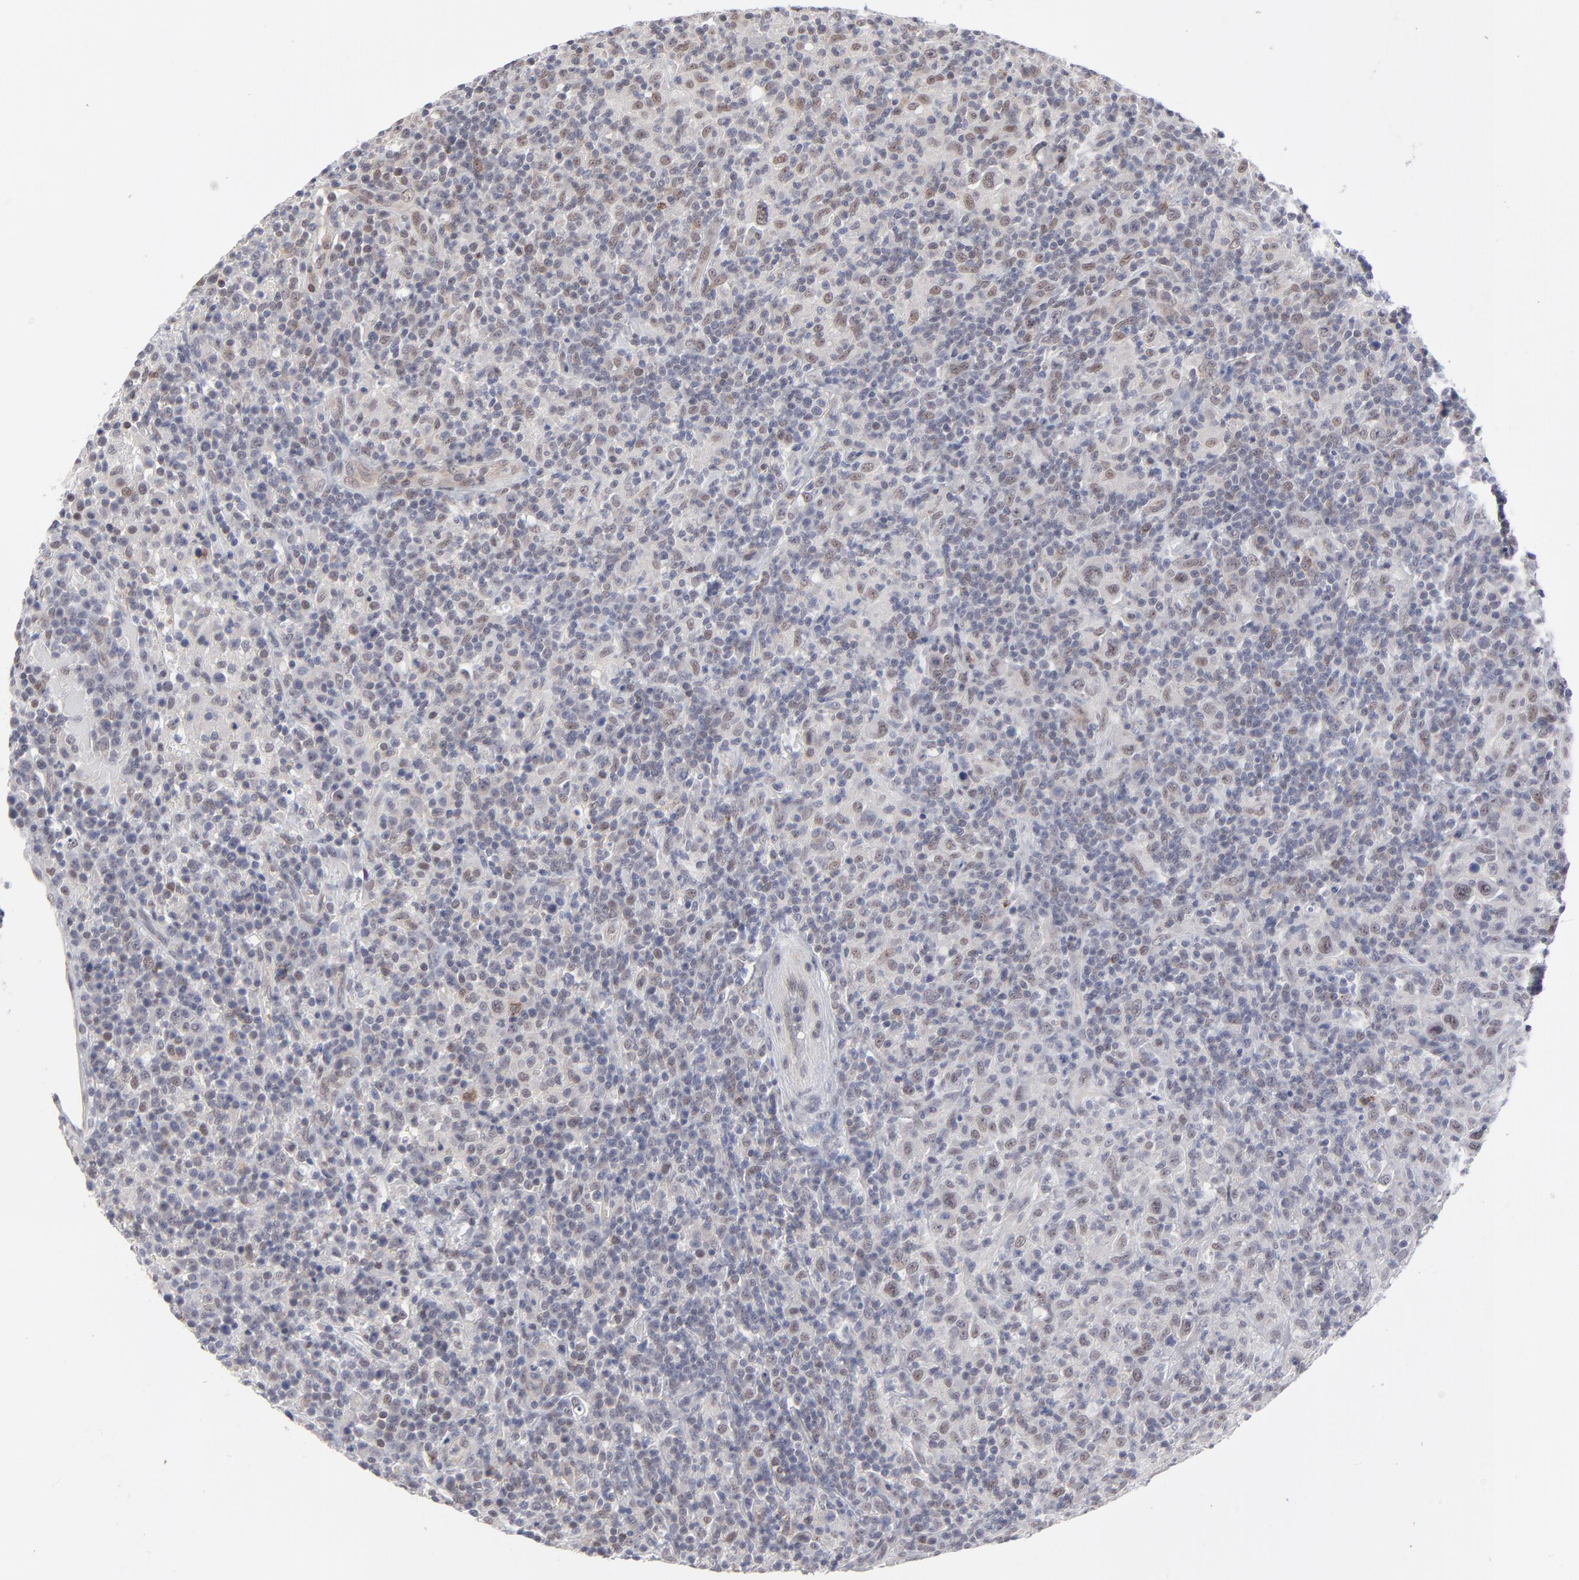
{"staining": {"intensity": "weak", "quantity": "25%-75%", "location": "nuclear"}, "tissue": "lymphoma", "cell_type": "Tumor cells", "image_type": "cancer", "snomed": [{"axis": "morphology", "description": "Hodgkin's disease, NOS"}, {"axis": "topography", "description": "Lymph node"}], "caption": "Protein expression analysis of human Hodgkin's disease reveals weak nuclear expression in about 25%-75% of tumor cells. (DAB (3,3'-diaminobenzidine) IHC, brown staining for protein, blue staining for nuclei).", "gene": "NBN", "patient": {"sex": "male", "age": 65}}